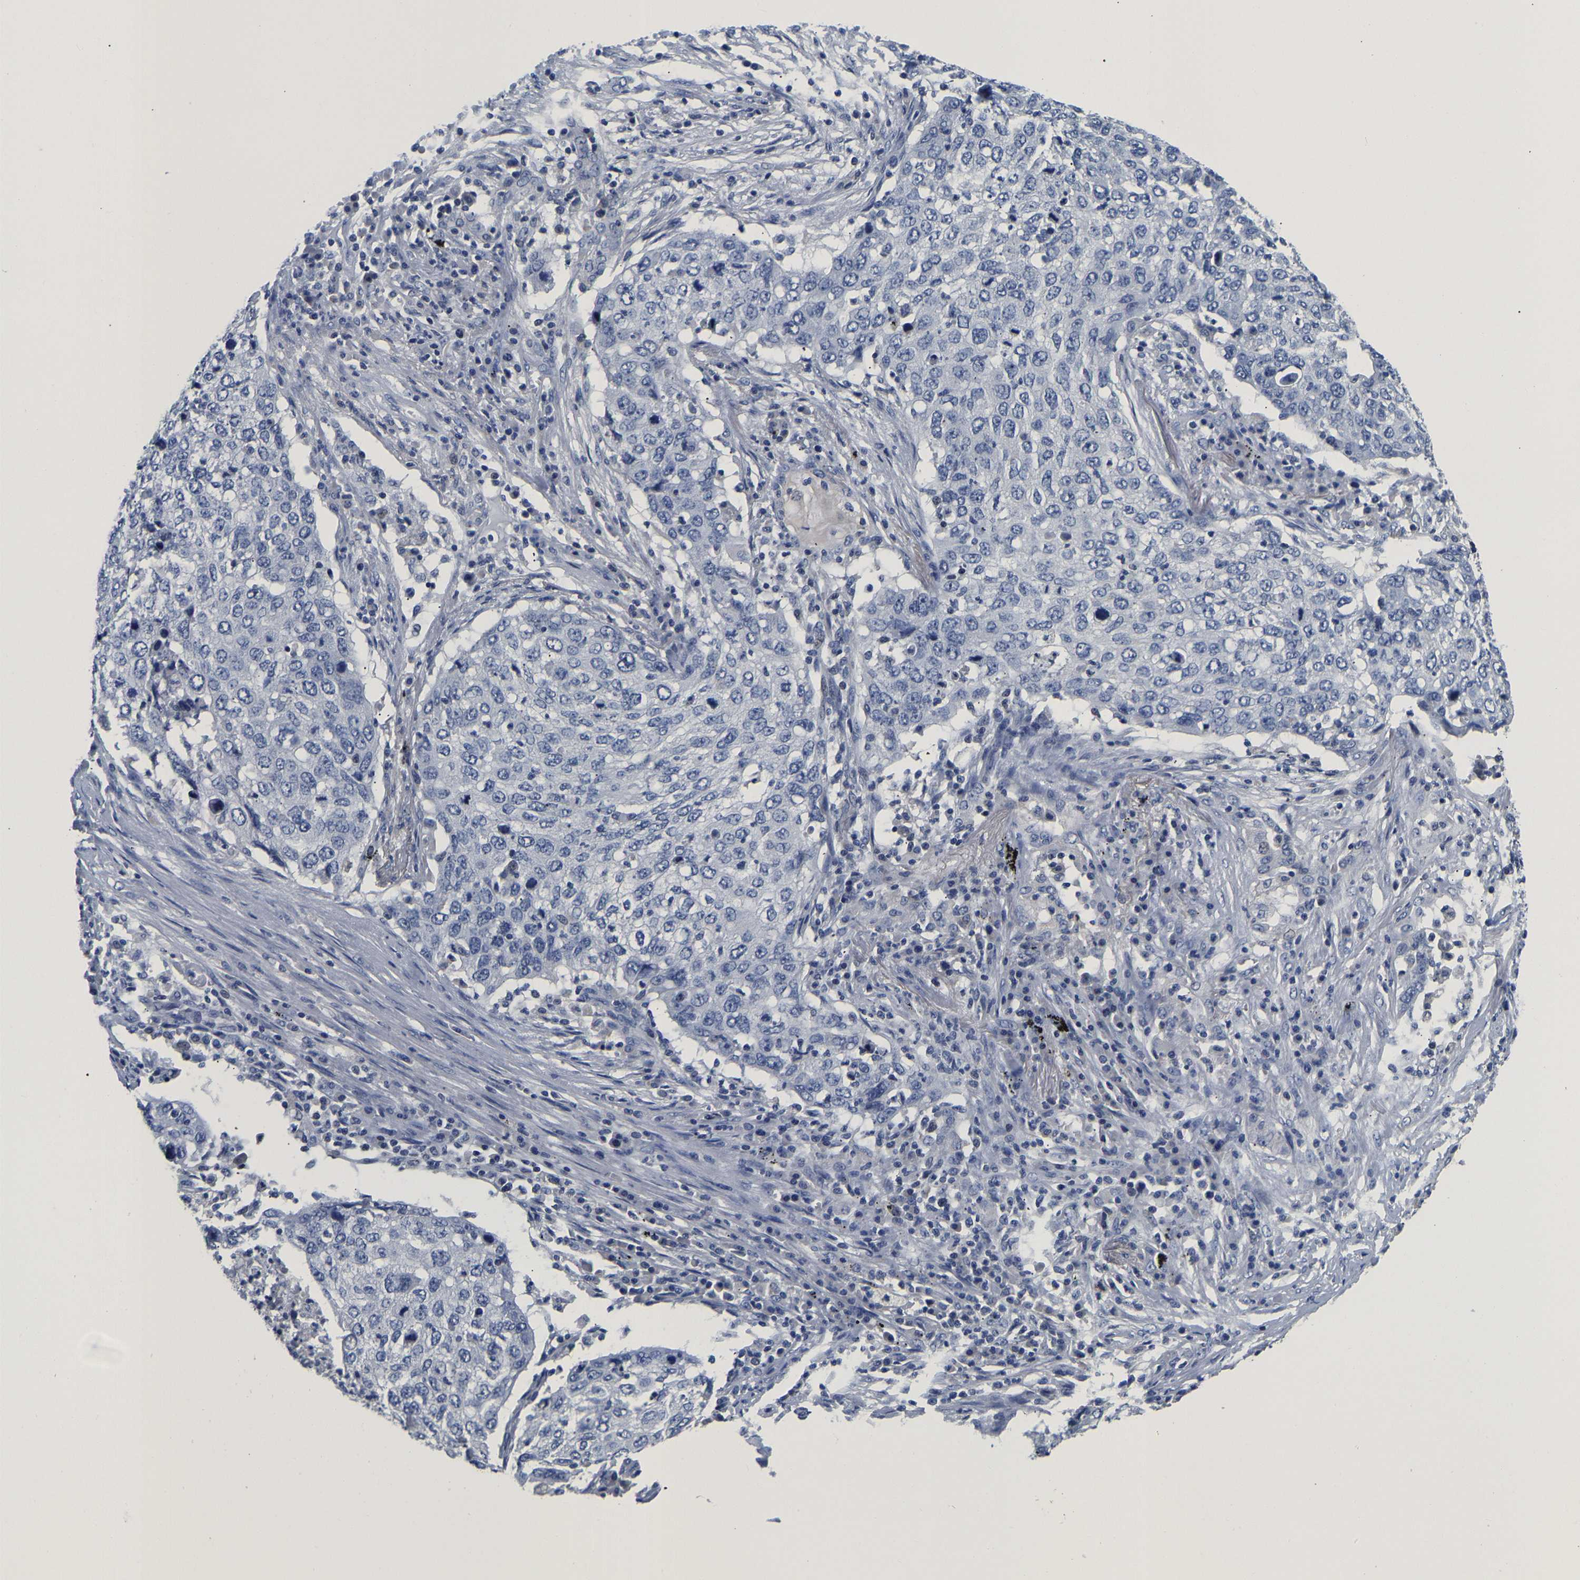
{"staining": {"intensity": "negative", "quantity": "none", "location": "none"}, "tissue": "lung cancer", "cell_type": "Tumor cells", "image_type": "cancer", "snomed": [{"axis": "morphology", "description": "Squamous cell carcinoma, NOS"}, {"axis": "topography", "description": "Lung"}], "caption": "There is no significant positivity in tumor cells of lung squamous cell carcinoma. (Immunohistochemistry (ihc), brightfield microscopy, high magnification).", "gene": "PCK2", "patient": {"sex": "female", "age": 63}}